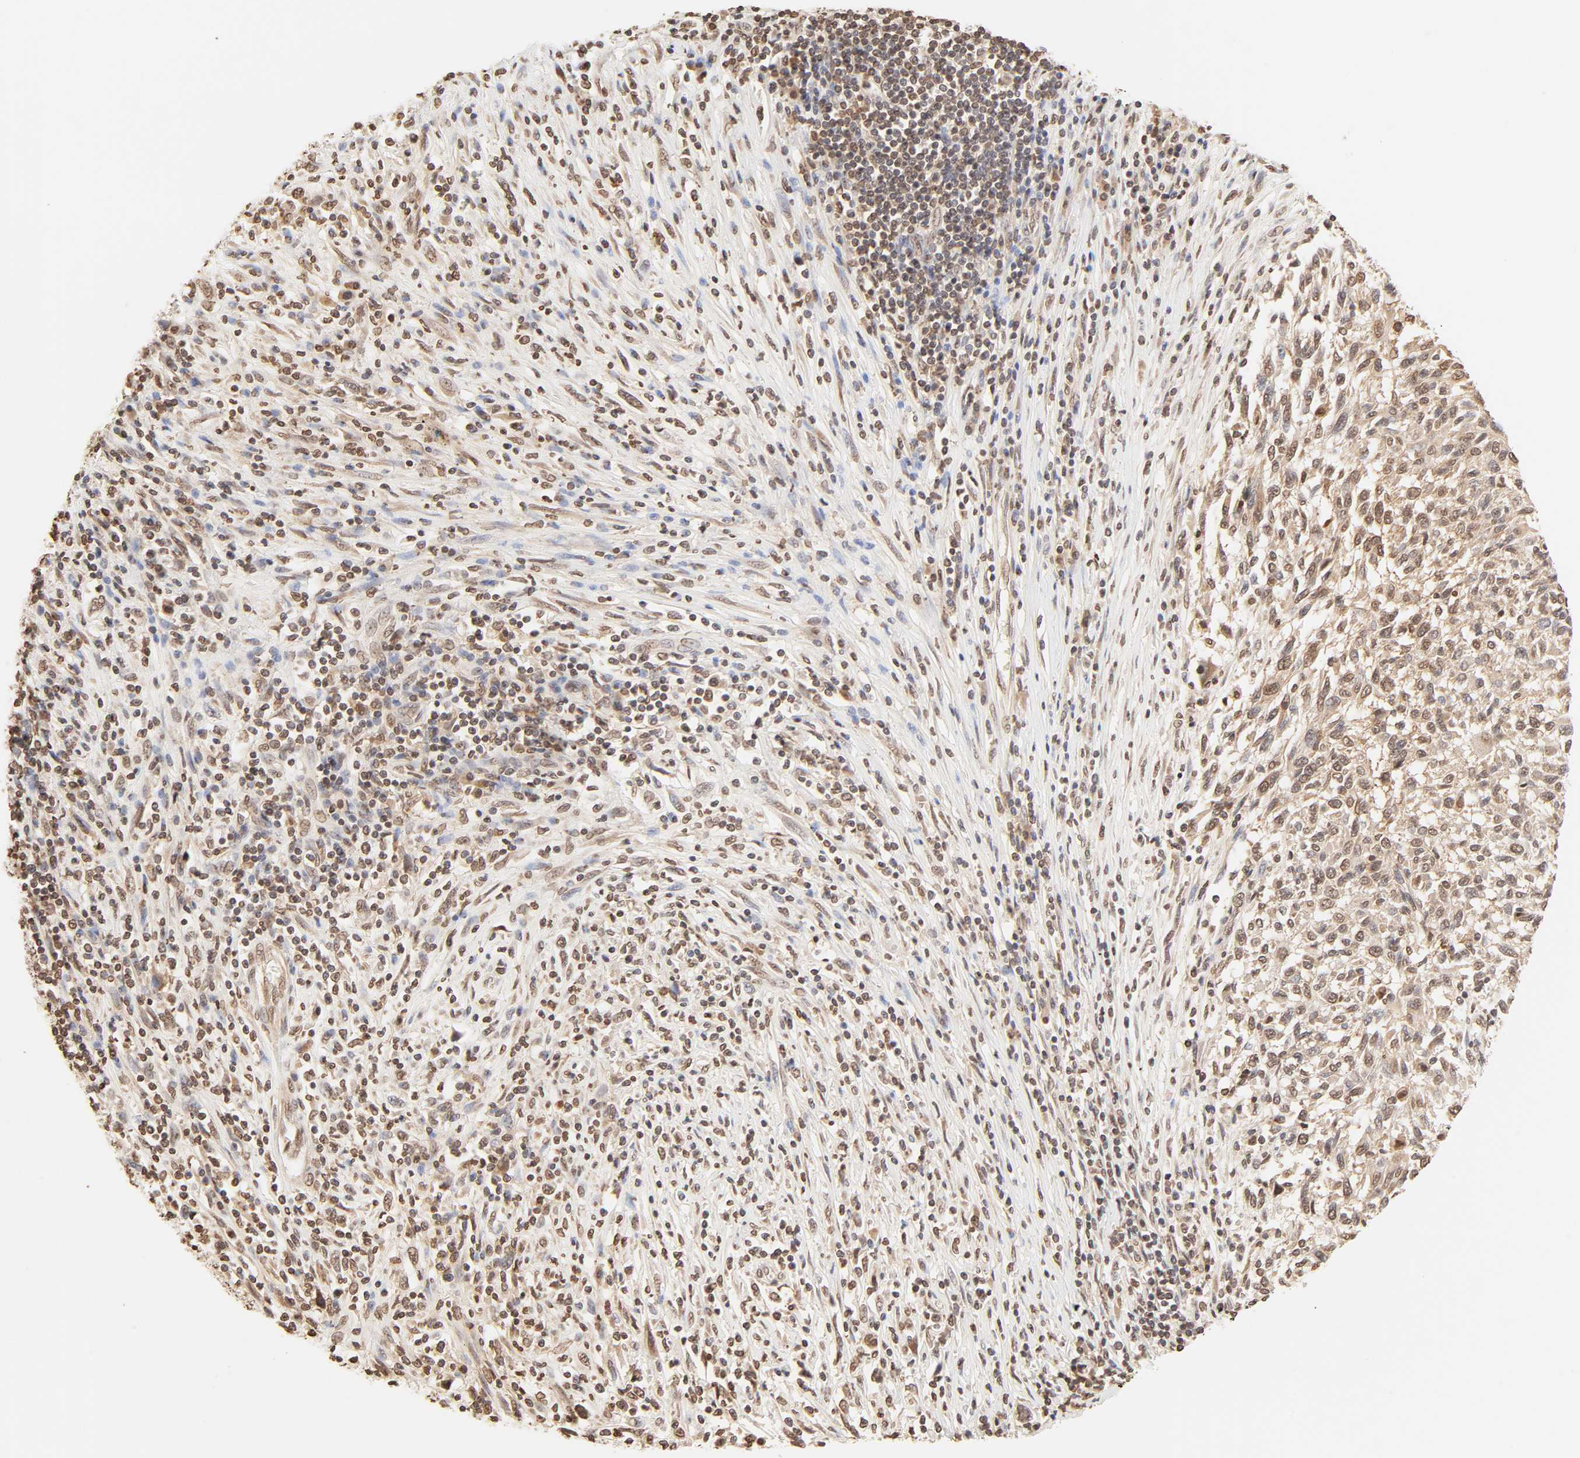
{"staining": {"intensity": "moderate", "quantity": ">75%", "location": "cytoplasmic/membranous,nuclear"}, "tissue": "melanoma", "cell_type": "Tumor cells", "image_type": "cancer", "snomed": [{"axis": "morphology", "description": "Malignant melanoma, Metastatic site"}, {"axis": "topography", "description": "Lymph node"}], "caption": "DAB (3,3'-diaminobenzidine) immunohistochemical staining of melanoma demonstrates moderate cytoplasmic/membranous and nuclear protein staining in approximately >75% of tumor cells.", "gene": "TBL1X", "patient": {"sex": "male", "age": 61}}